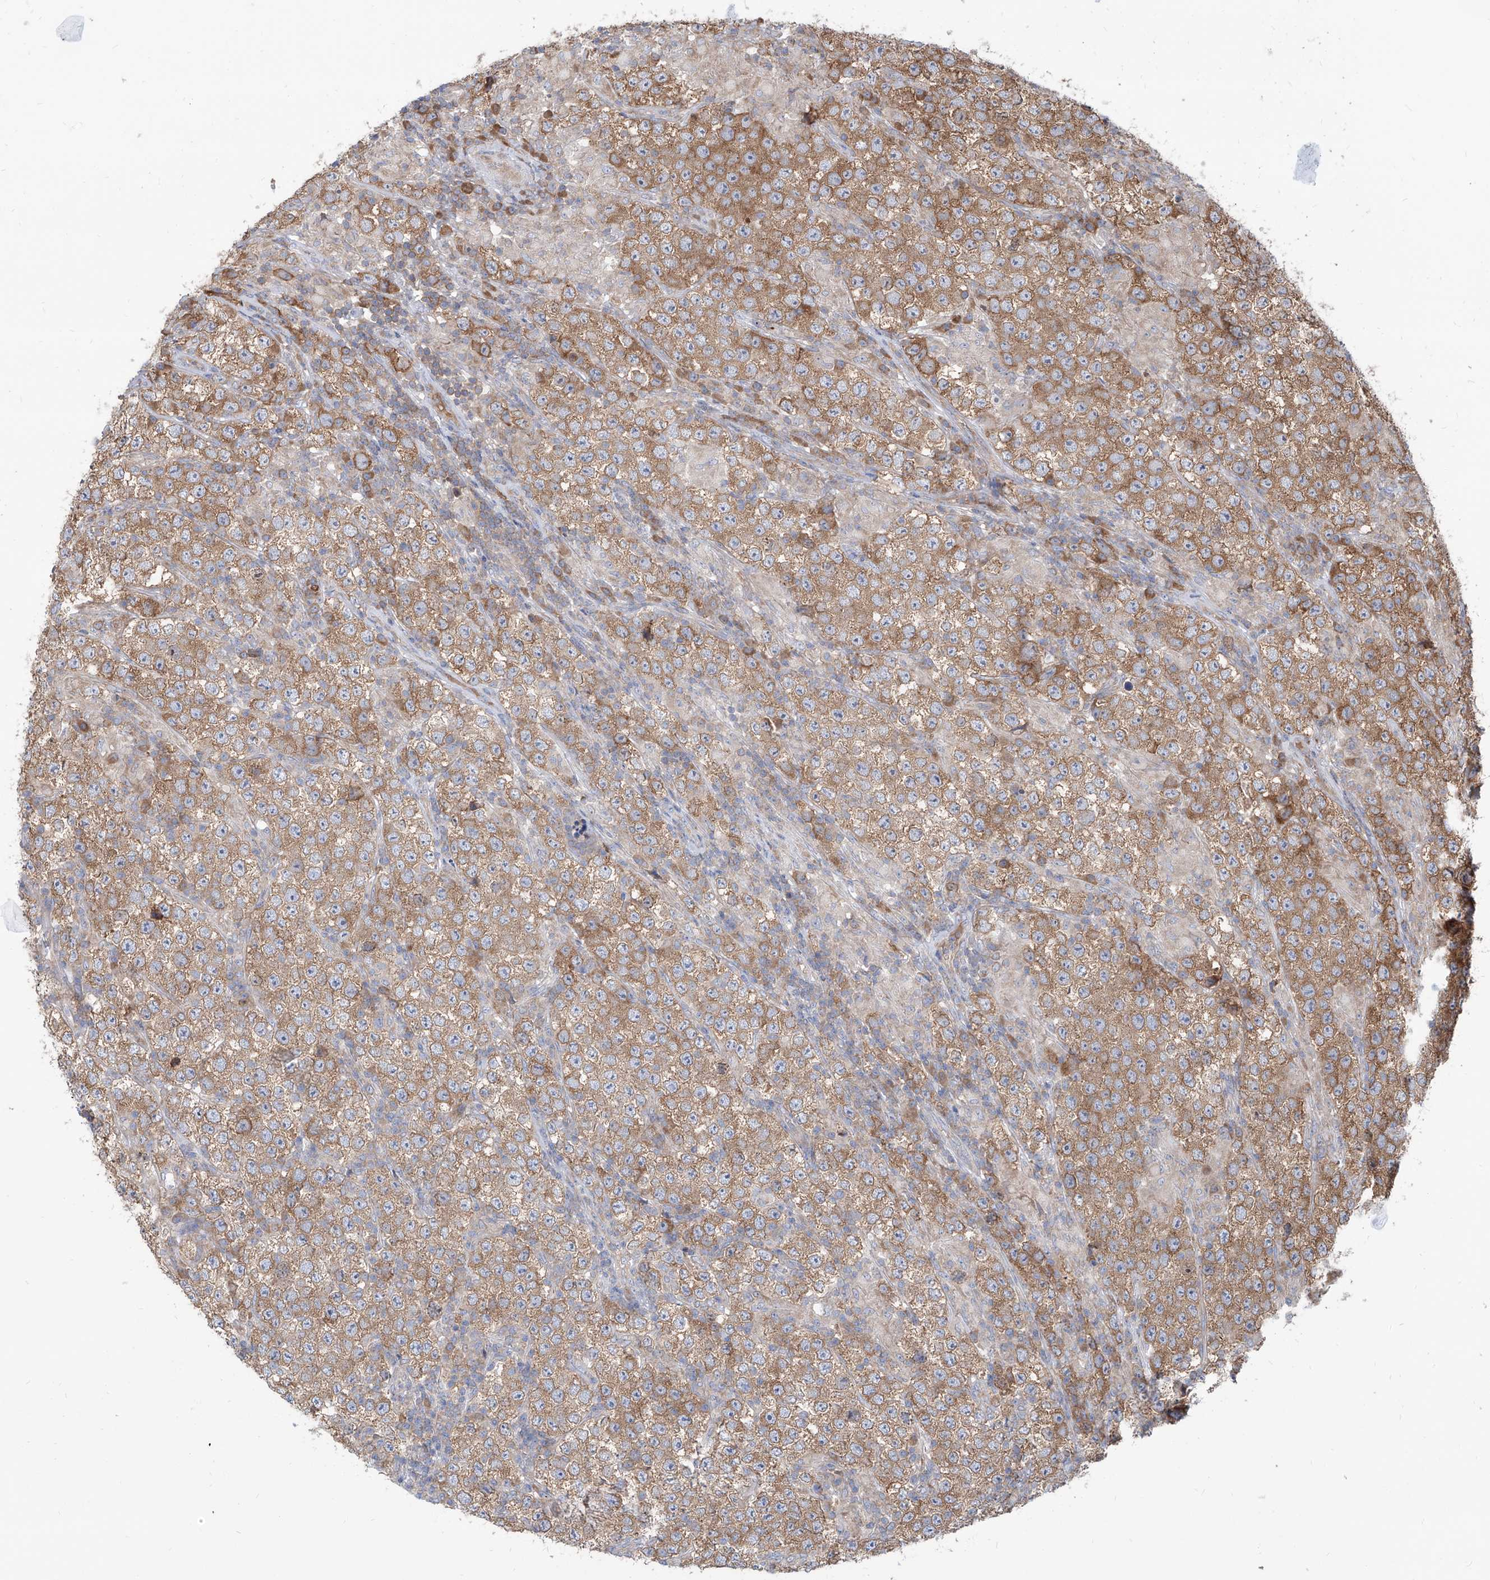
{"staining": {"intensity": "moderate", "quantity": ">75%", "location": "cytoplasmic/membranous"}, "tissue": "testis cancer", "cell_type": "Tumor cells", "image_type": "cancer", "snomed": [{"axis": "morphology", "description": "Normal tissue, NOS"}, {"axis": "morphology", "description": "Urothelial carcinoma, High grade"}, {"axis": "morphology", "description": "Seminoma, NOS"}, {"axis": "morphology", "description": "Carcinoma, Embryonal, NOS"}, {"axis": "topography", "description": "Urinary bladder"}, {"axis": "topography", "description": "Testis"}], "caption": "An immunohistochemistry photomicrograph of tumor tissue is shown. Protein staining in brown highlights moderate cytoplasmic/membranous positivity in testis cancer (embryonal carcinoma) within tumor cells.", "gene": "FAM83B", "patient": {"sex": "male", "age": 41}}